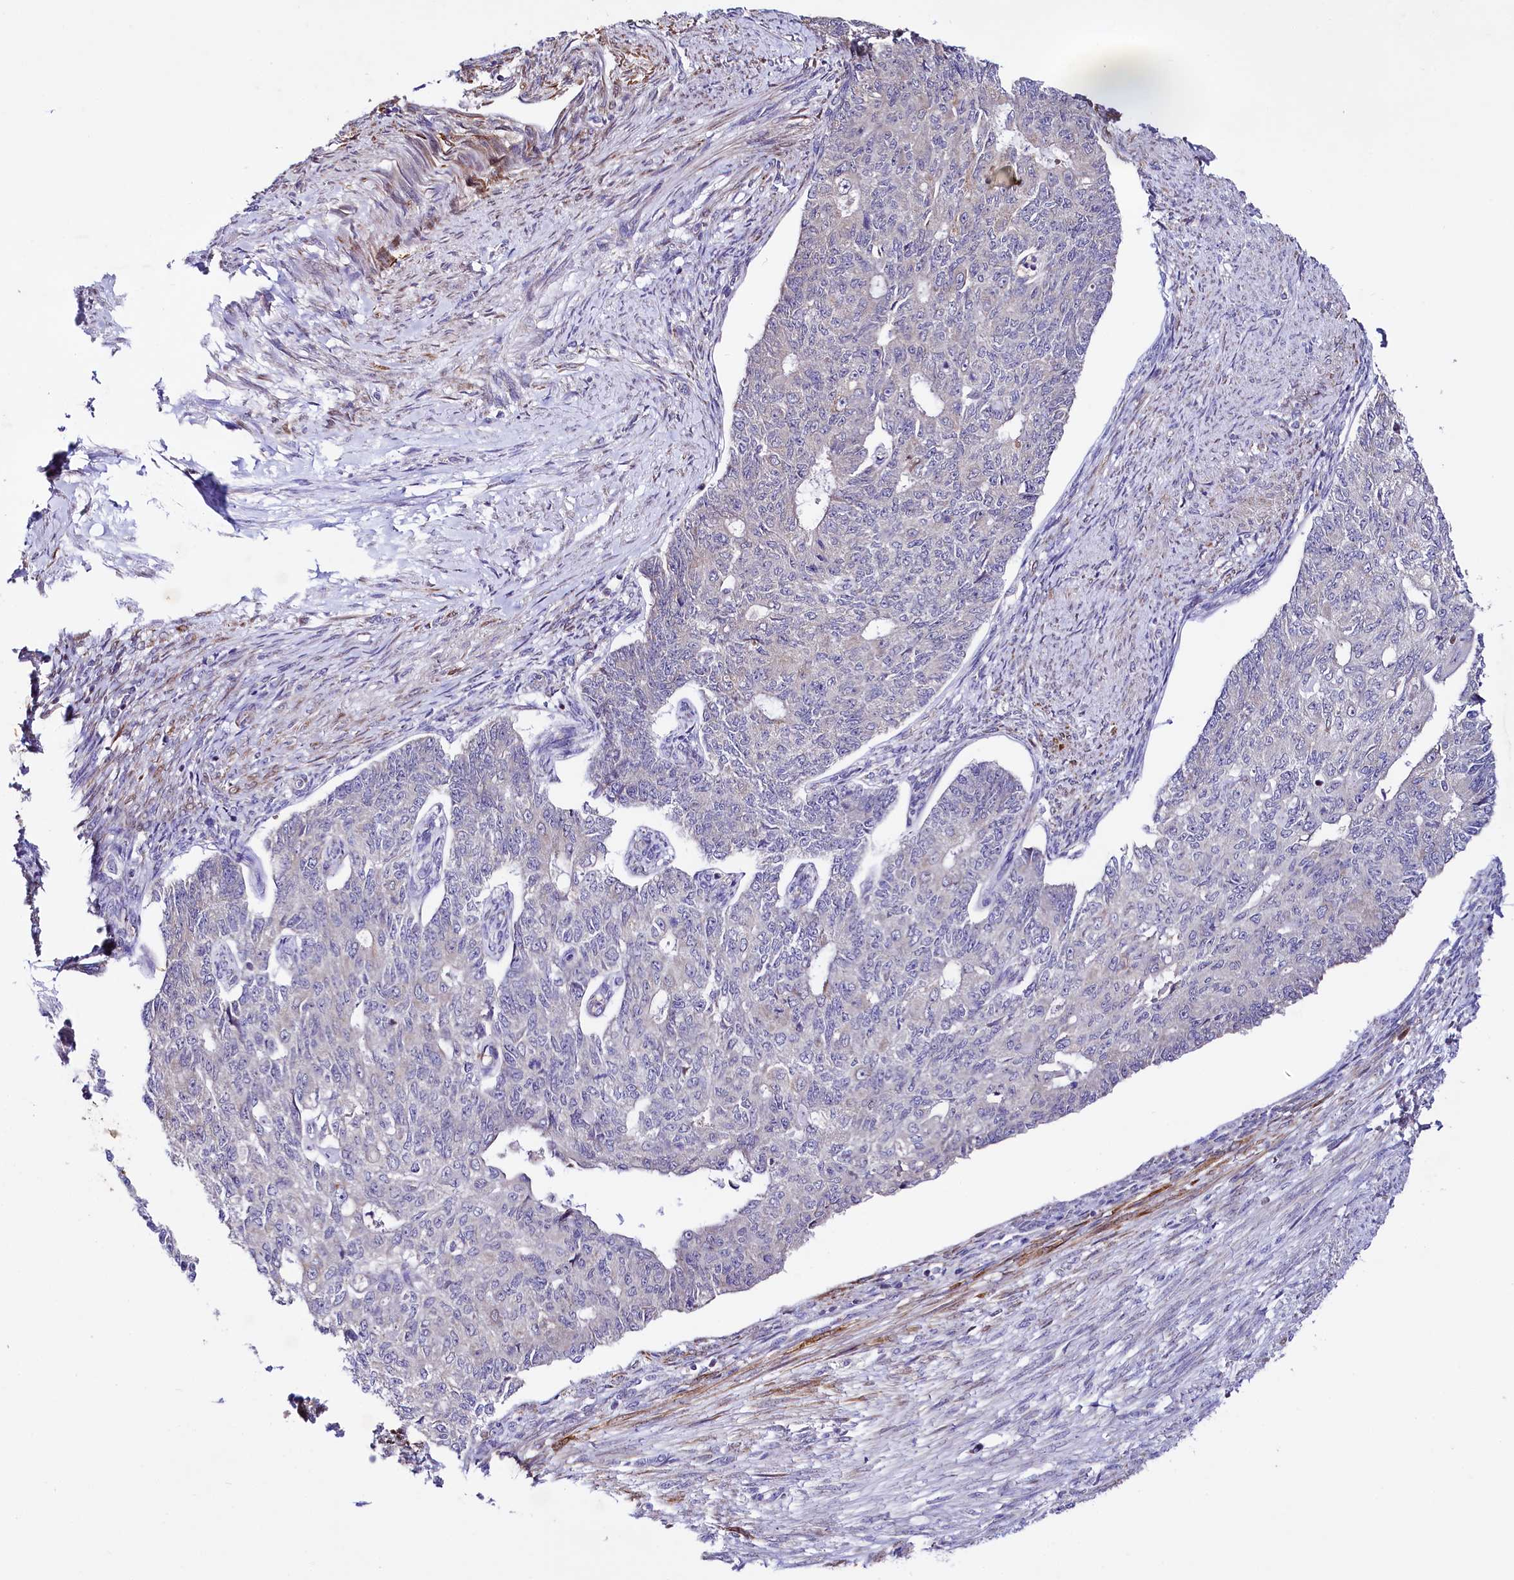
{"staining": {"intensity": "negative", "quantity": "none", "location": "none"}, "tissue": "endometrial cancer", "cell_type": "Tumor cells", "image_type": "cancer", "snomed": [{"axis": "morphology", "description": "Adenocarcinoma, NOS"}, {"axis": "topography", "description": "Endometrium"}], "caption": "The image exhibits no staining of tumor cells in endometrial adenocarcinoma. (DAB (3,3'-diaminobenzidine) immunohistochemistry, high magnification).", "gene": "CEP295", "patient": {"sex": "female", "age": 32}}